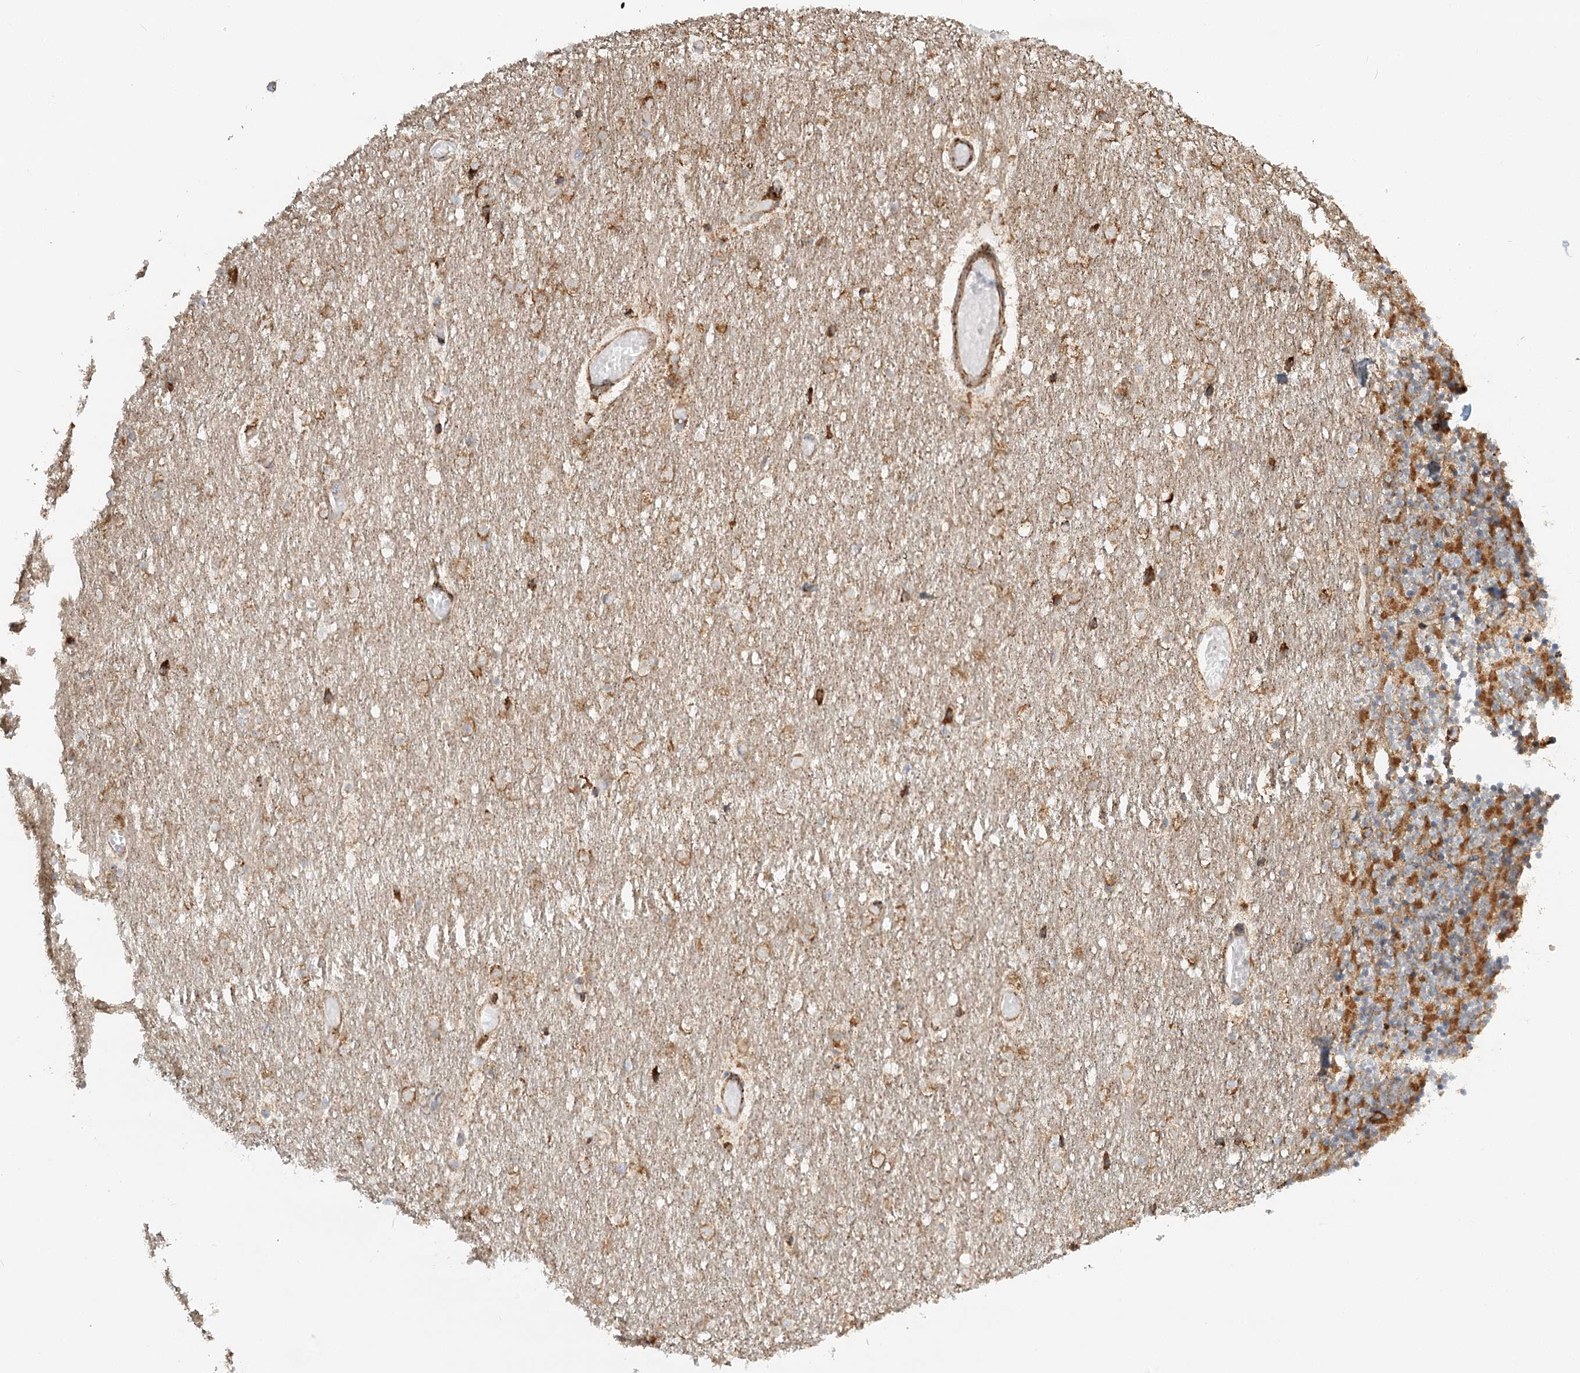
{"staining": {"intensity": "moderate", "quantity": "25%-75%", "location": "cytoplasmic/membranous"}, "tissue": "cerebellum", "cell_type": "Cells in granular layer", "image_type": "normal", "snomed": [{"axis": "morphology", "description": "Normal tissue, NOS"}, {"axis": "topography", "description": "Cerebellum"}], "caption": "The histopathology image demonstrates a brown stain indicating the presence of a protein in the cytoplasmic/membranous of cells in granular layer in cerebellum. (DAB IHC, brown staining for protein, blue staining for nuclei).", "gene": "TAS1R1", "patient": {"sex": "female", "age": 28}}